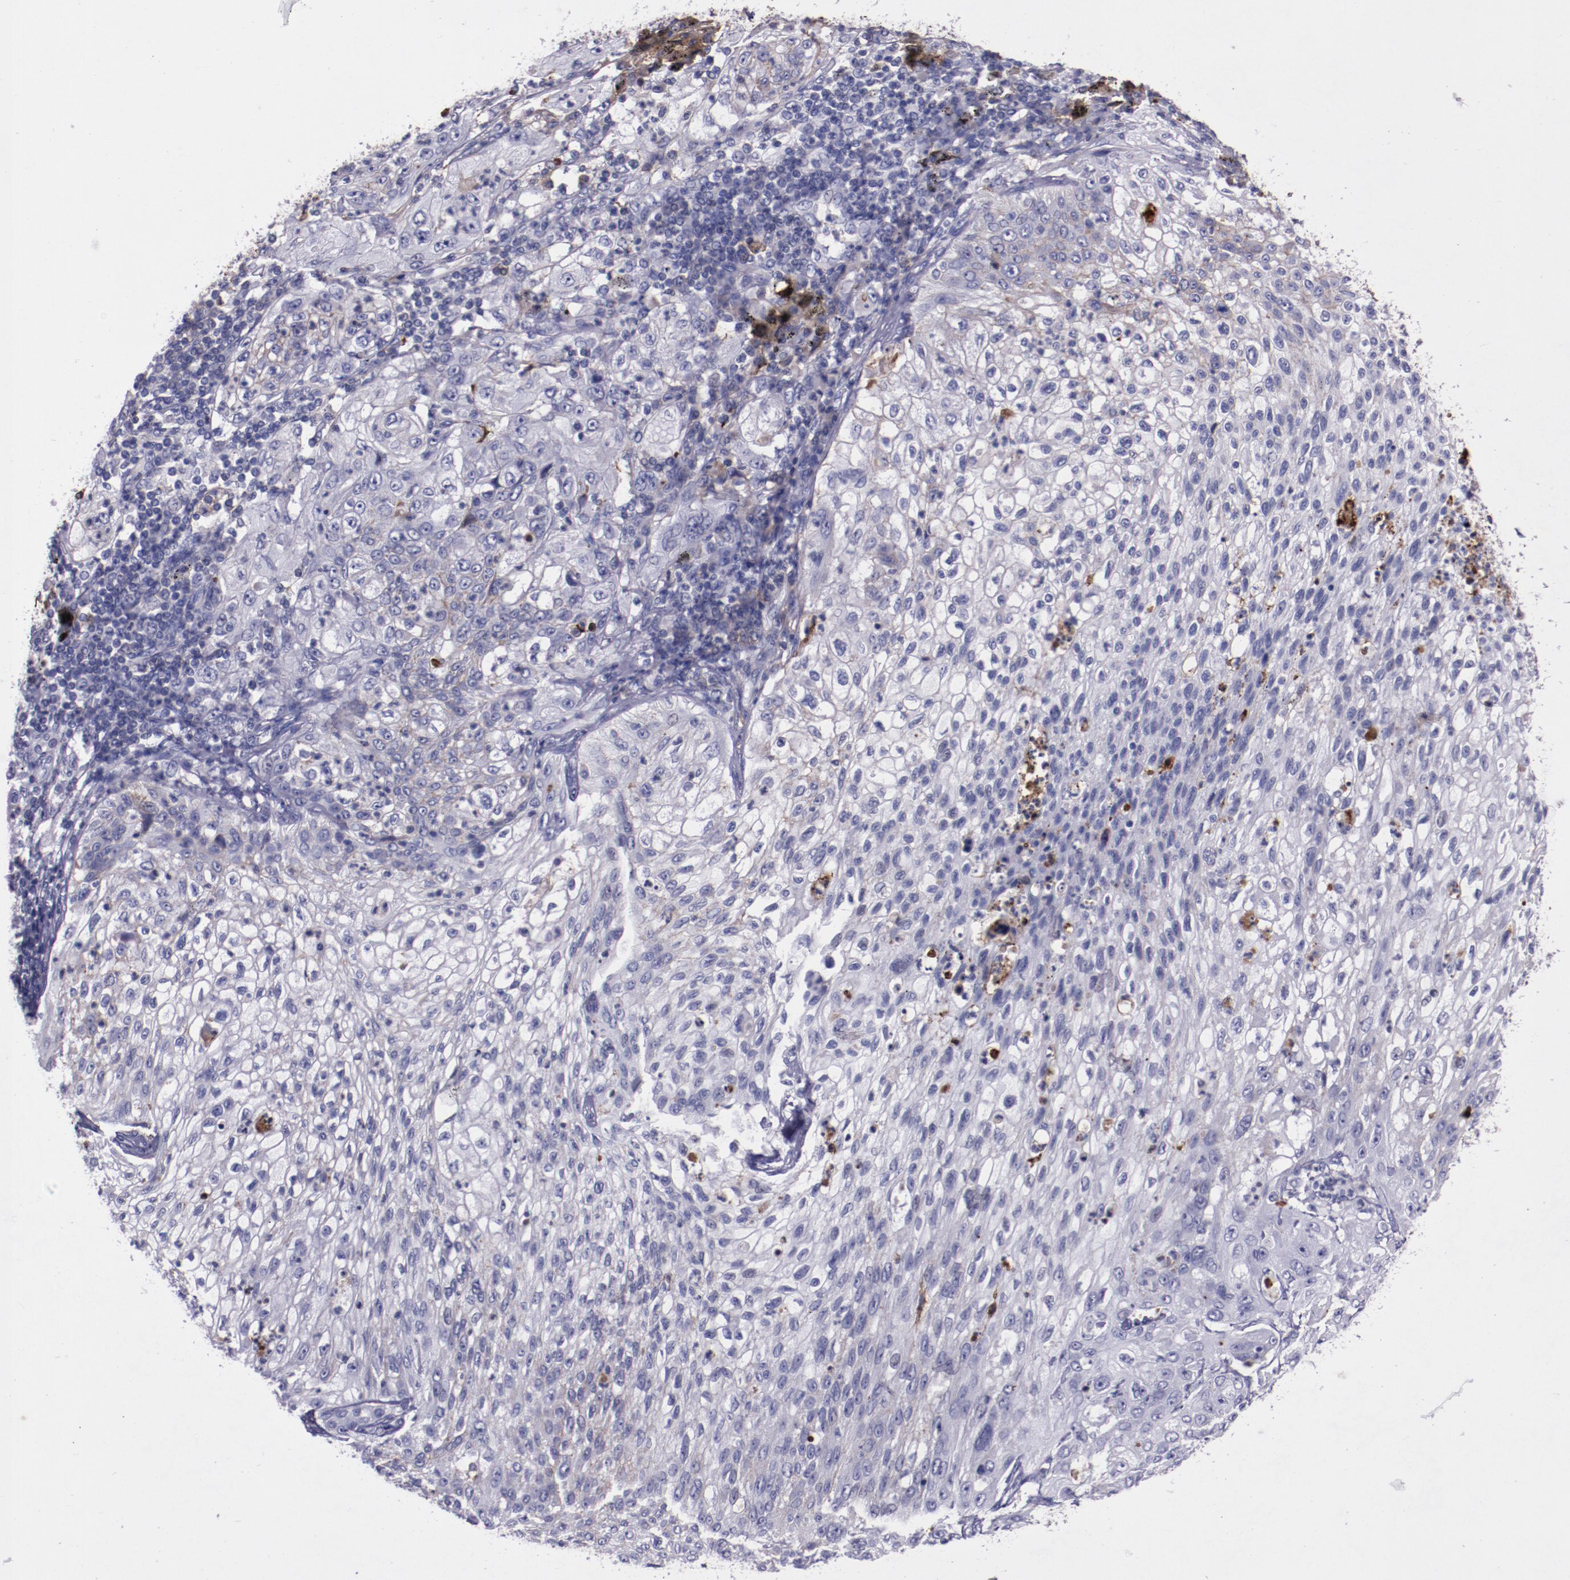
{"staining": {"intensity": "negative", "quantity": "none", "location": "none"}, "tissue": "lung cancer", "cell_type": "Tumor cells", "image_type": "cancer", "snomed": [{"axis": "morphology", "description": "Inflammation, NOS"}, {"axis": "morphology", "description": "Squamous cell carcinoma, NOS"}, {"axis": "topography", "description": "Lymph node"}, {"axis": "topography", "description": "Soft tissue"}, {"axis": "topography", "description": "Lung"}], "caption": "Immunohistochemistry (IHC) histopathology image of squamous cell carcinoma (lung) stained for a protein (brown), which reveals no expression in tumor cells.", "gene": "APOH", "patient": {"sex": "male", "age": 66}}